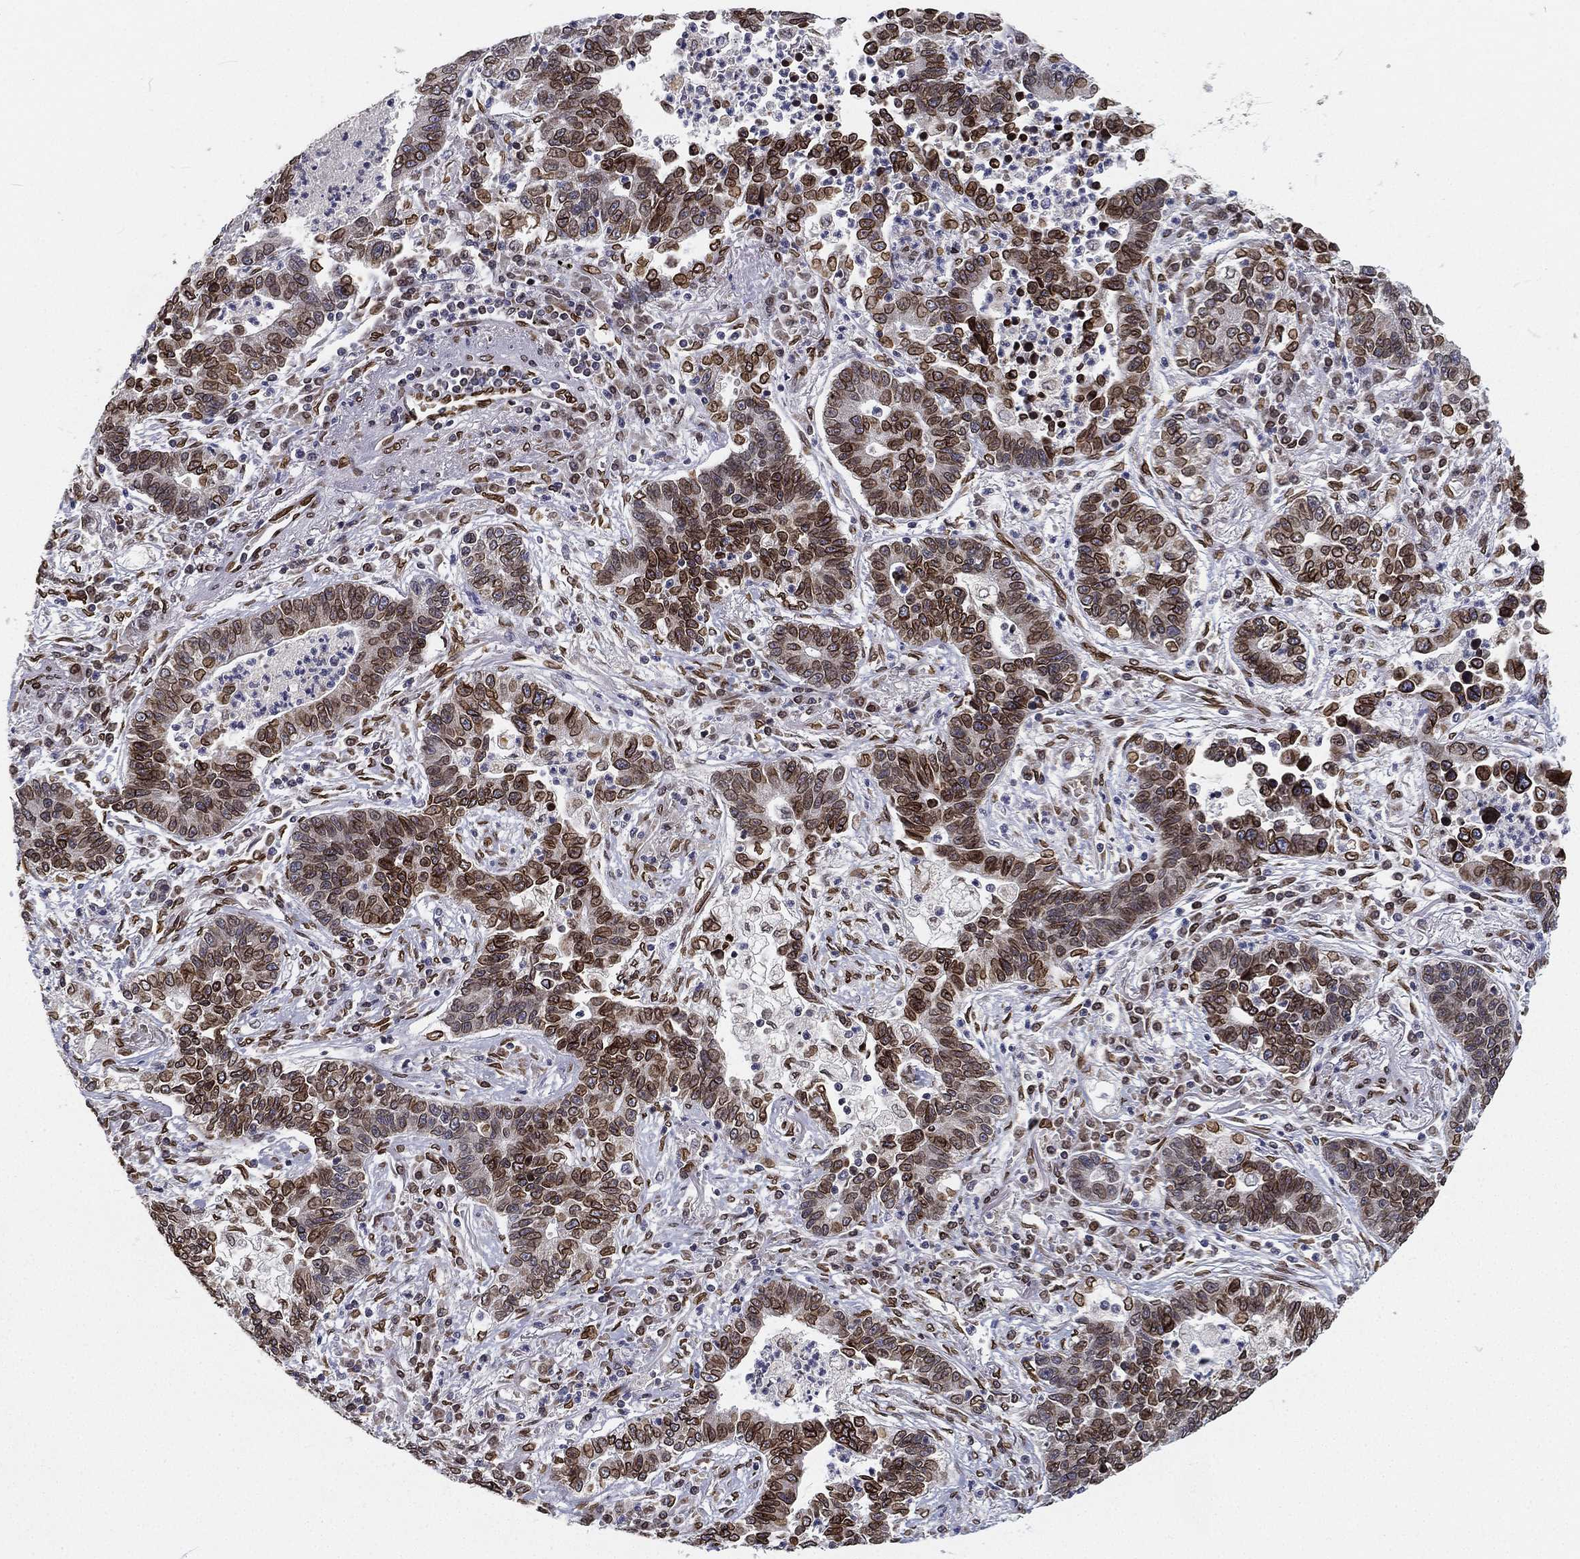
{"staining": {"intensity": "strong", "quantity": ">75%", "location": "cytoplasmic/membranous,nuclear"}, "tissue": "lung cancer", "cell_type": "Tumor cells", "image_type": "cancer", "snomed": [{"axis": "morphology", "description": "Adenocarcinoma, NOS"}, {"axis": "topography", "description": "Lung"}], "caption": "Lung cancer (adenocarcinoma) stained with DAB (3,3'-diaminobenzidine) immunohistochemistry exhibits high levels of strong cytoplasmic/membranous and nuclear positivity in approximately >75% of tumor cells.", "gene": "PALB2", "patient": {"sex": "female", "age": 57}}